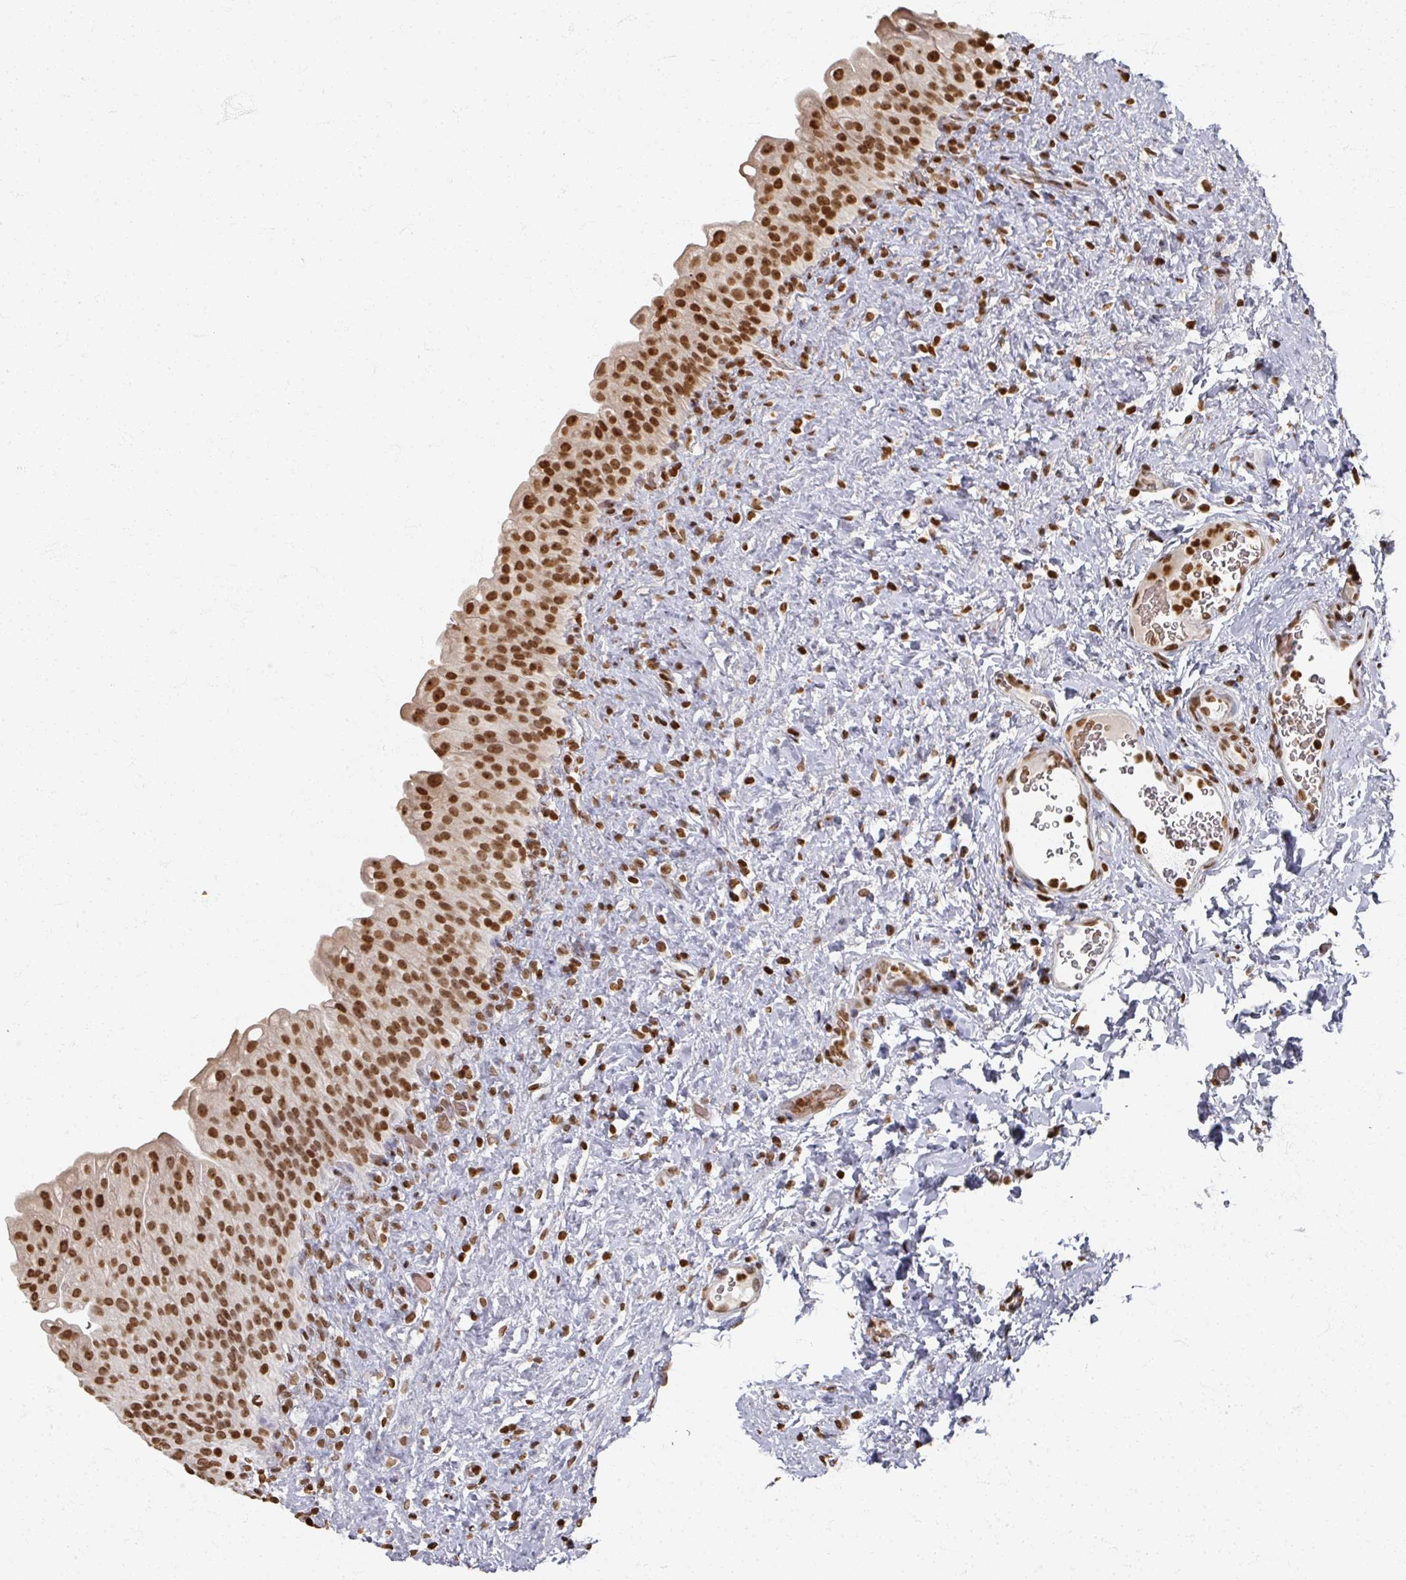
{"staining": {"intensity": "strong", "quantity": ">75%", "location": "nuclear"}, "tissue": "urinary bladder", "cell_type": "Urothelial cells", "image_type": "normal", "snomed": [{"axis": "morphology", "description": "Normal tissue, NOS"}, {"axis": "topography", "description": "Urinary bladder"}], "caption": "DAB immunohistochemical staining of normal human urinary bladder shows strong nuclear protein expression in approximately >75% of urothelial cells. (brown staining indicates protein expression, while blue staining denotes nuclei).", "gene": "DCUN1D5", "patient": {"sex": "female", "age": 27}}